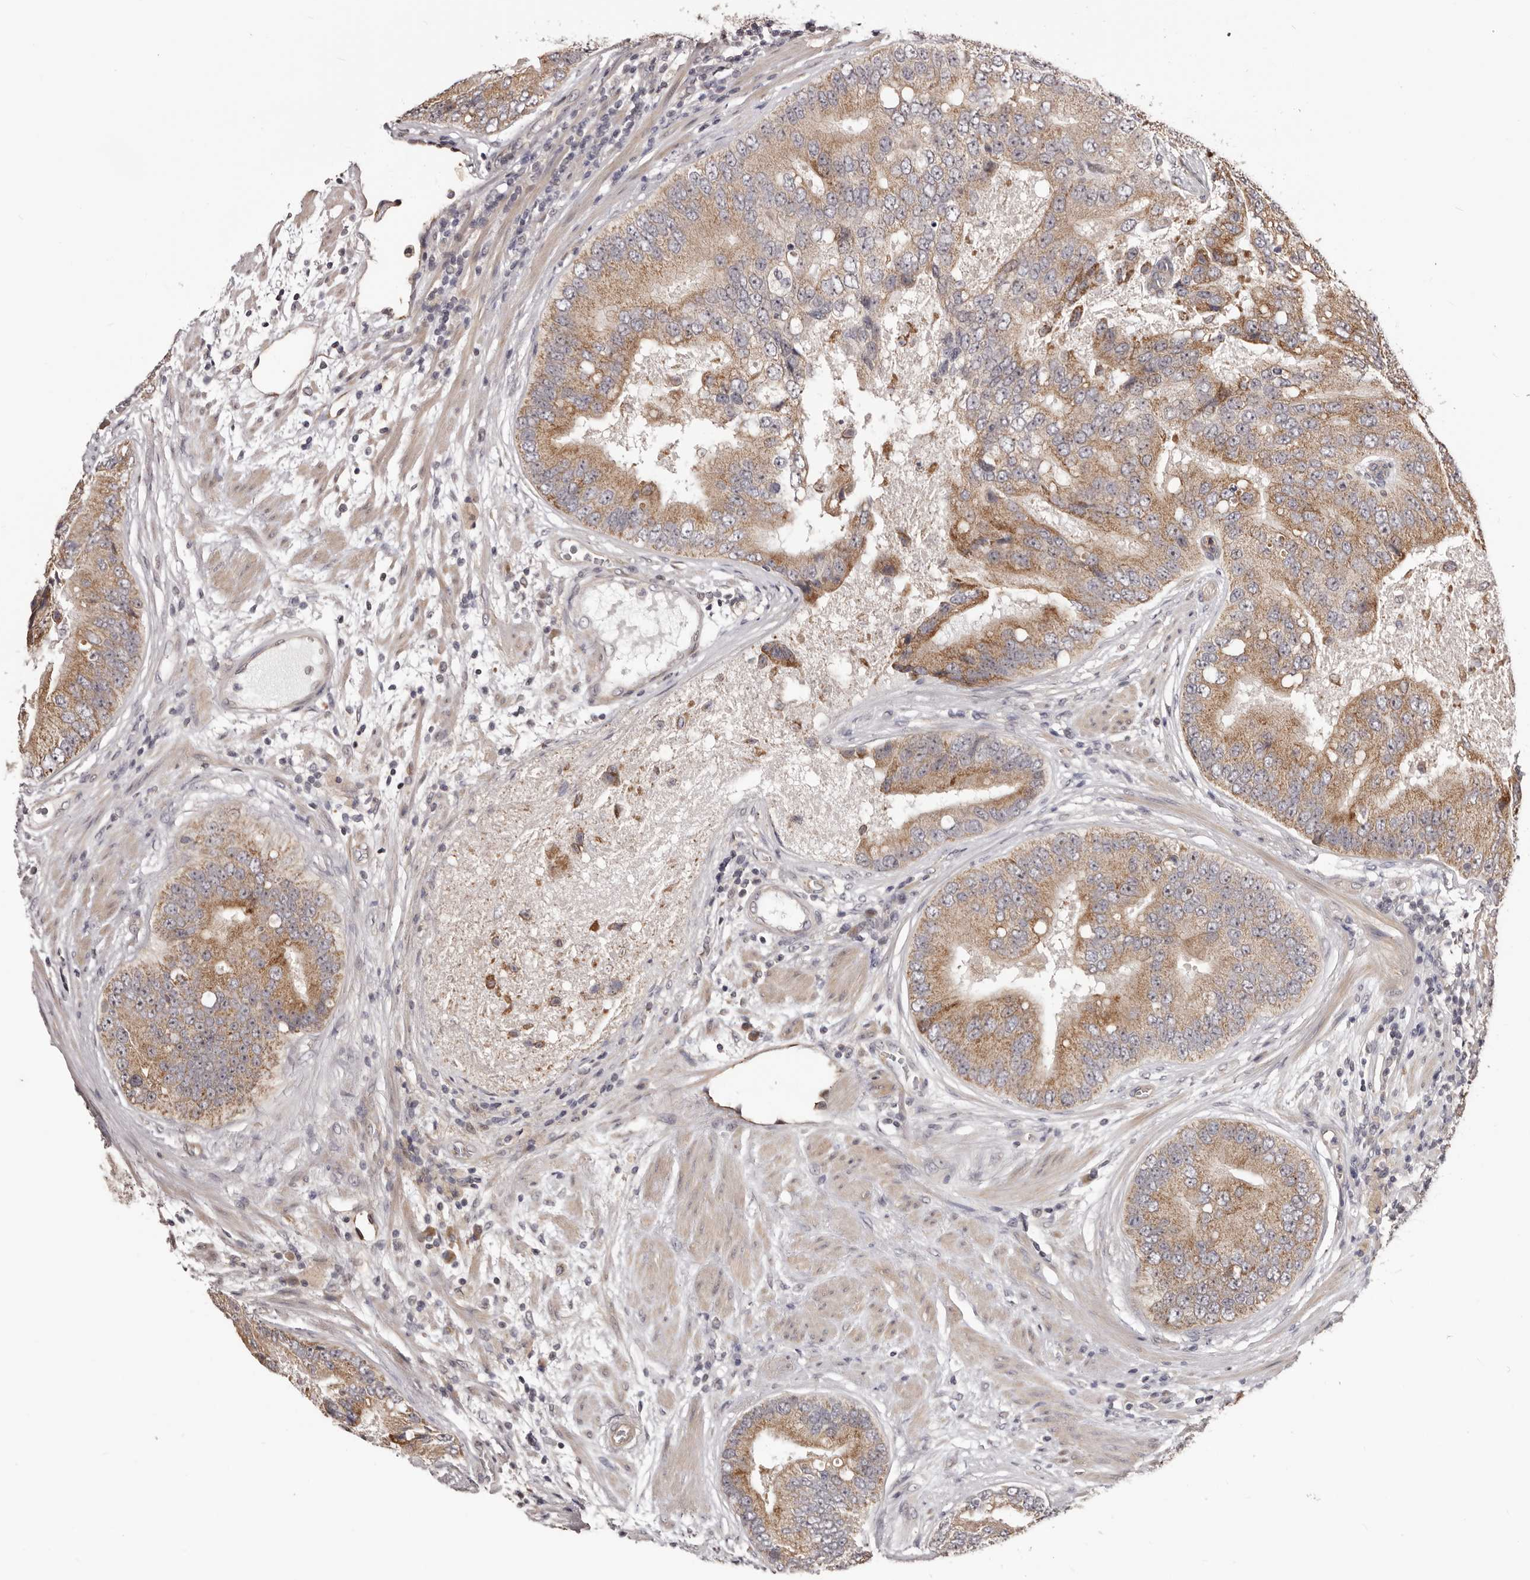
{"staining": {"intensity": "moderate", "quantity": ">75%", "location": "cytoplasmic/membranous"}, "tissue": "prostate cancer", "cell_type": "Tumor cells", "image_type": "cancer", "snomed": [{"axis": "morphology", "description": "Adenocarcinoma, High grade"}, {"axis": "topography", "description": "Prostate"}], "caption": "IHC micrograph of prostate cancer stained for a protein (brown), which reveals medium levels of moderate cytoplasmic/membranous staining in about >75% of tumor cells.", "gene": "NOL12", "patient": {"sex": "male", "age": 70}}